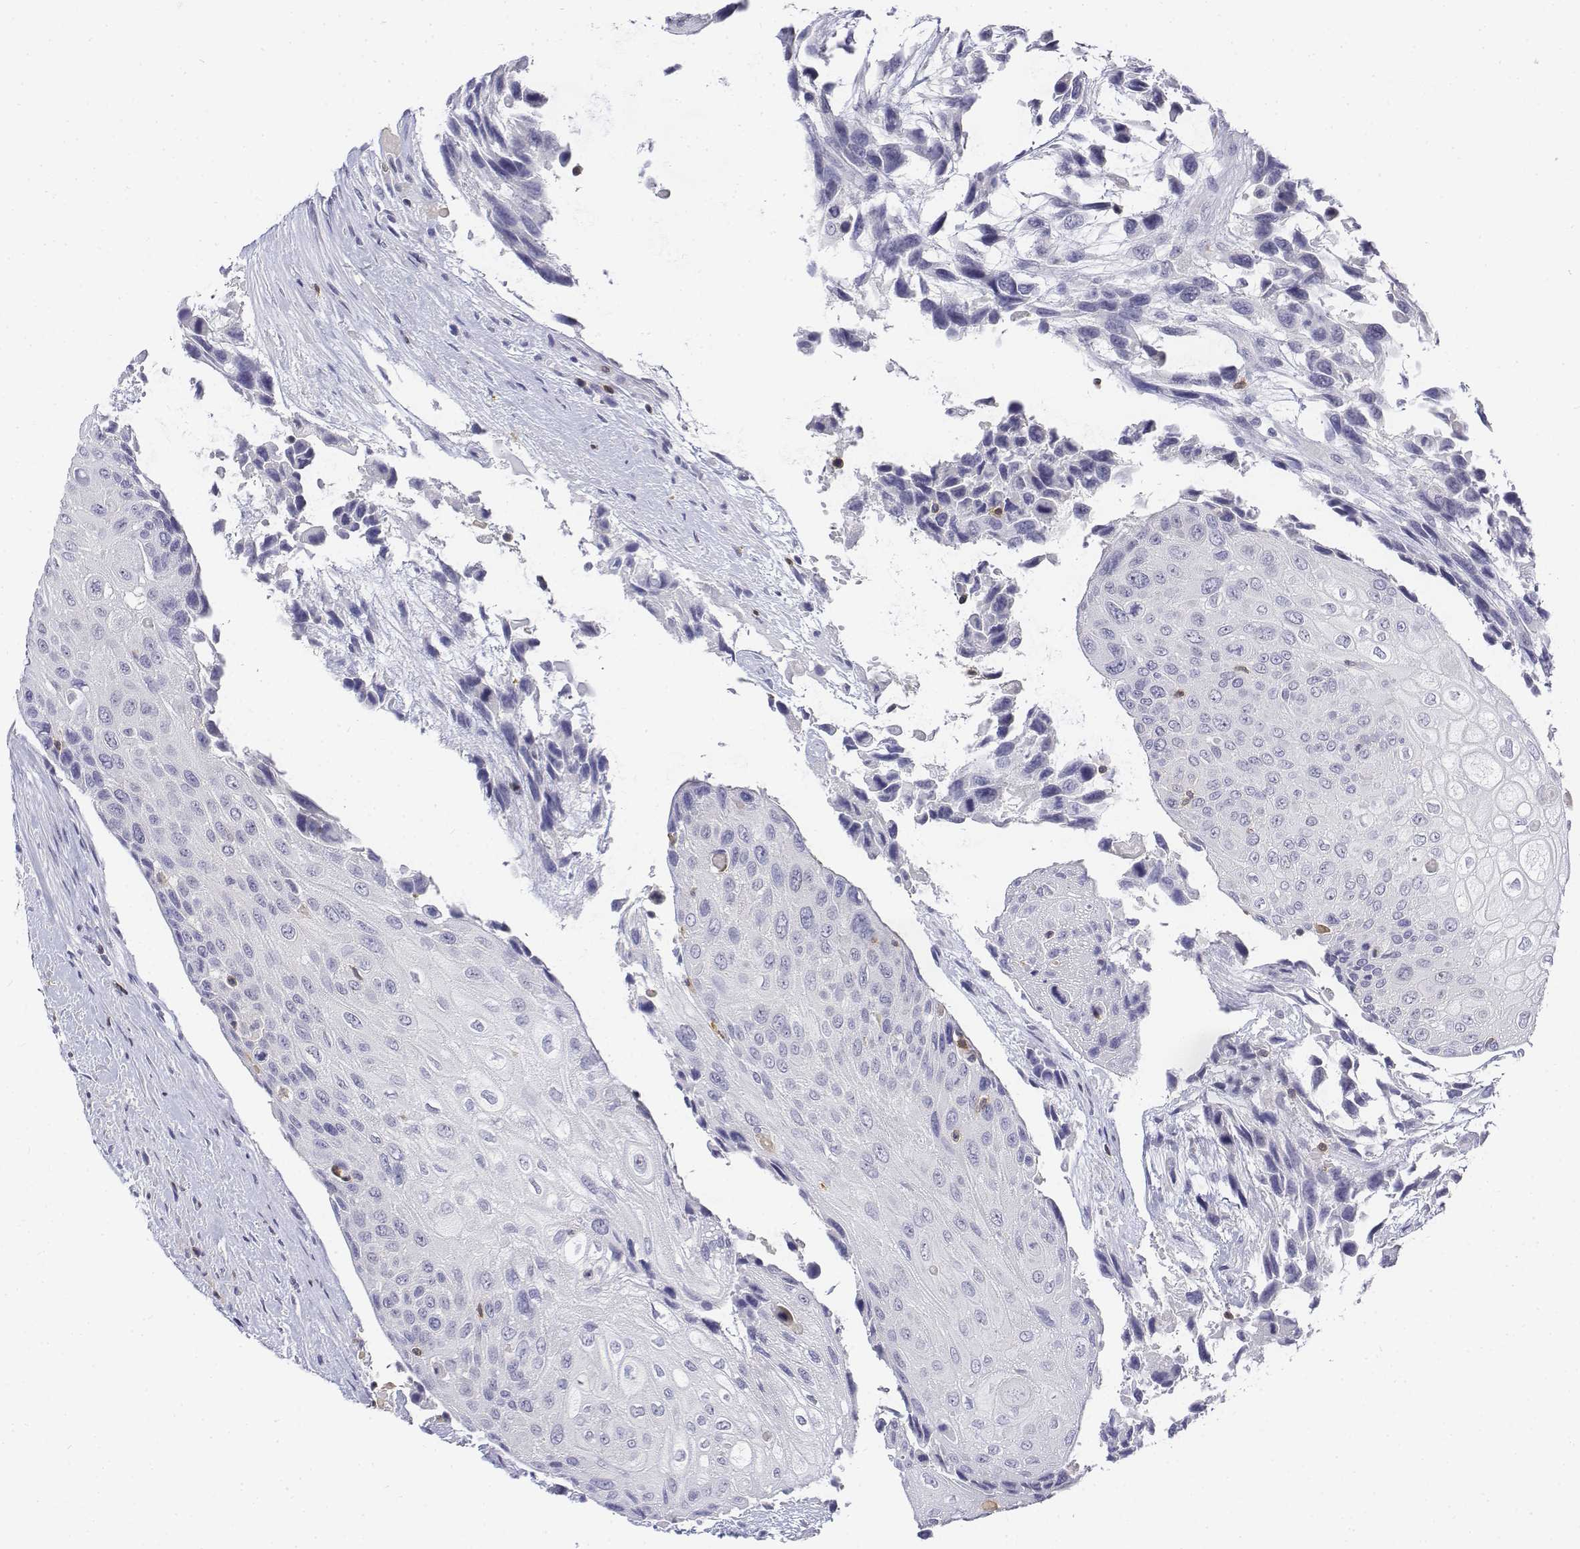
{"staining": {"intensity": "negative", "quantity": "none", "location": "none"}, "tissue": "urothelial cancer", "cell_type": "Tumor cells", "image_type": "cancer", "snomed": [{"axis": "morphology", "description": "Urothelial carcinoma, High grade"}, {"axis": "topography", "description": "Urinary bladder"}], "caption": "This is a micrograph of IHC staining of high-grade urothelial carcinoma, which shows no expression in tumor cells. The staining was performed using DAB to visualize the protein expression in brown, while the nuclei were stained in blue with hematoxylin (Magnification: 20x).", "gene": "CD3E", "patient": {"sex": "female", "age": 70}}